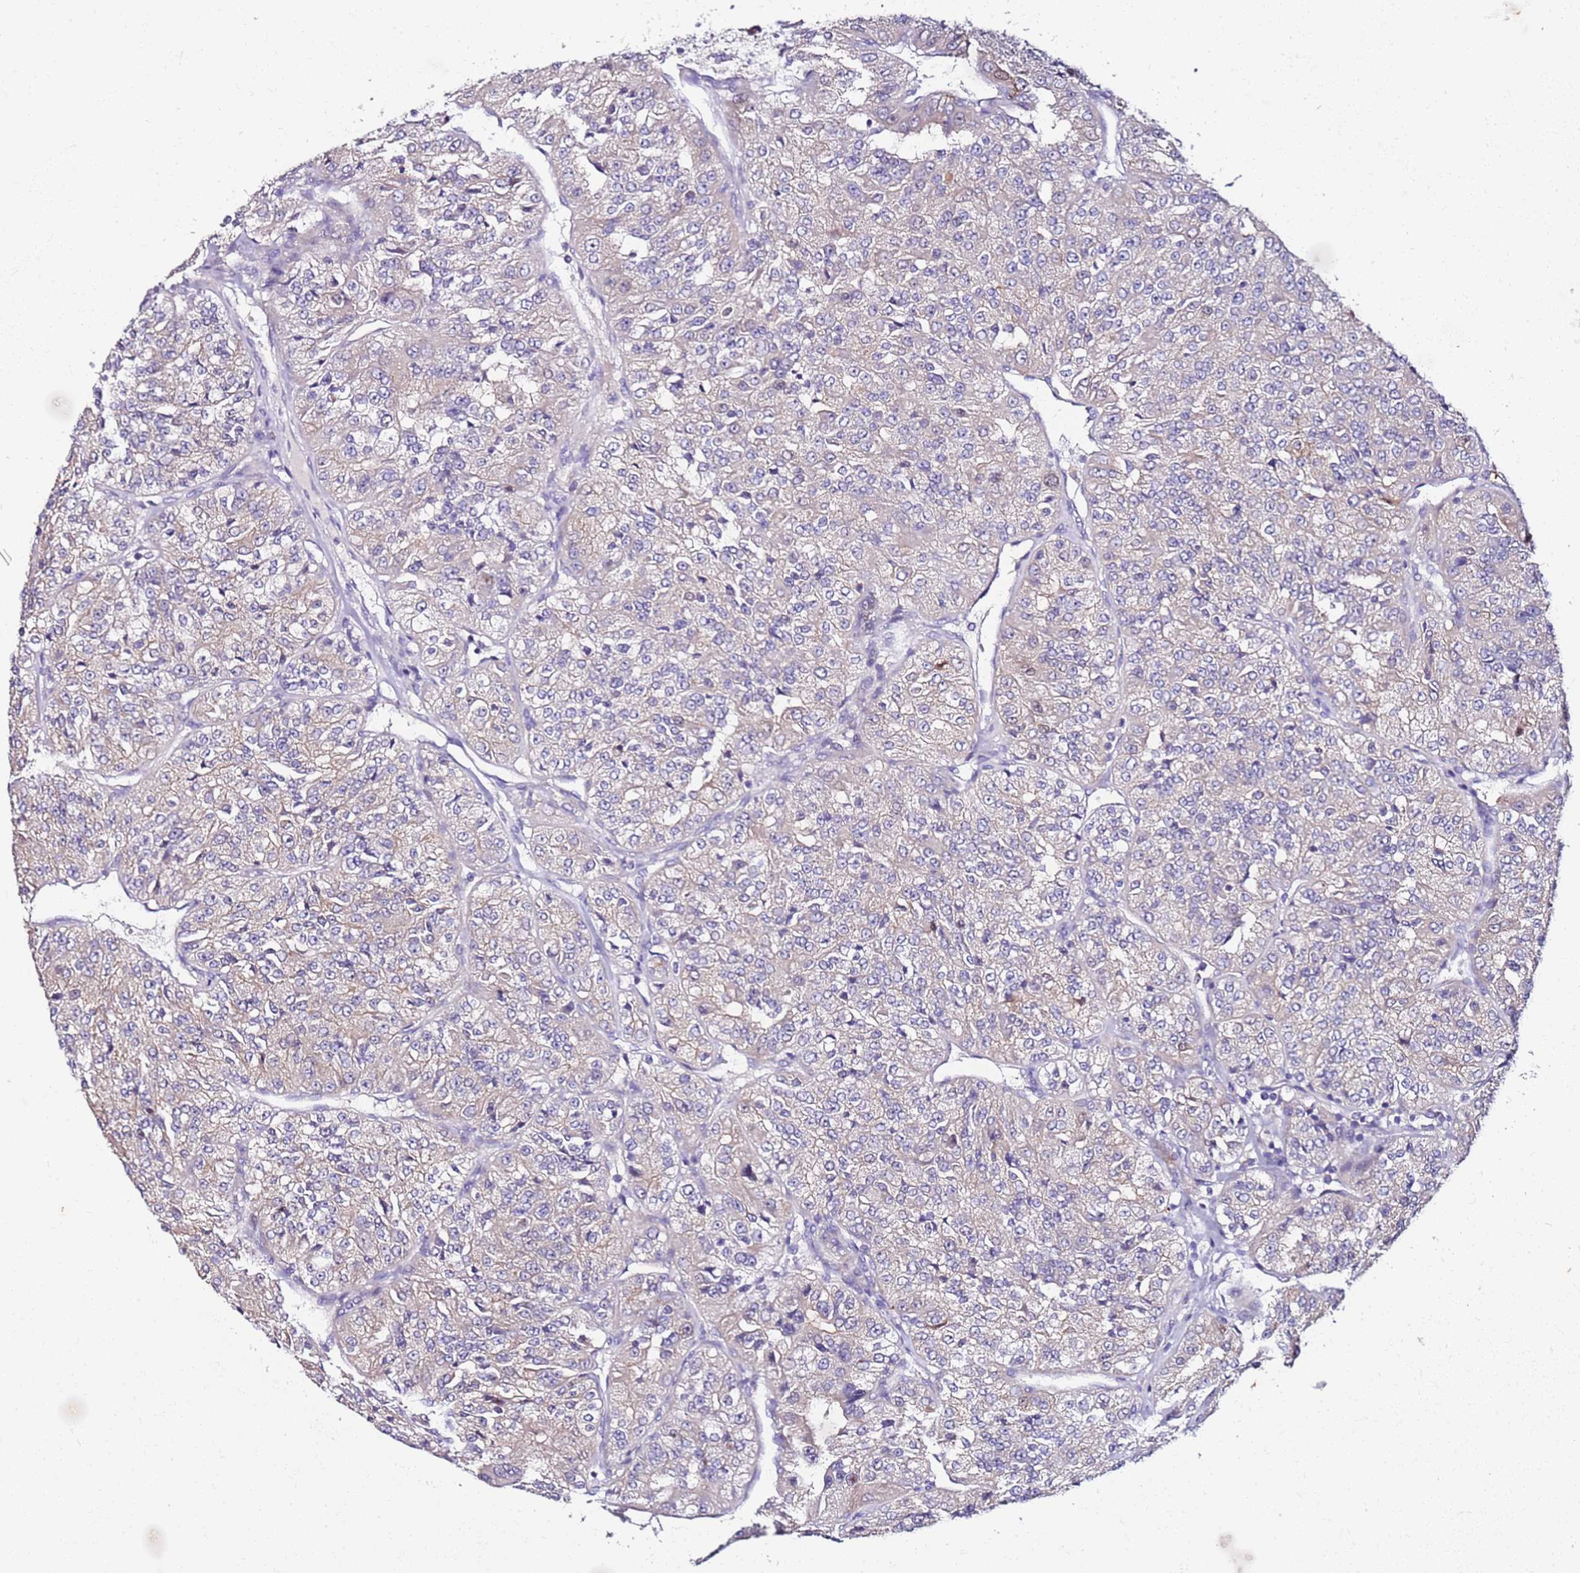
{"staining": {"intensity": "negative", "quantity": "none", "location": "none"}, "tissue": "renal cancer", "cell_type": "Tumor cells", "image_type": "cancer", "snomed": [{"axis": "morphology", "description": "Adenocarcinoma, NOS"}, {"axis": "topography", "description": "Kidney"}], "caption": "Photomicrograph shows no protein staining in tumor cells of renal cancer tissue.", "gene": "SRRM5", "patient": {"sex": "female", "age": 63}}